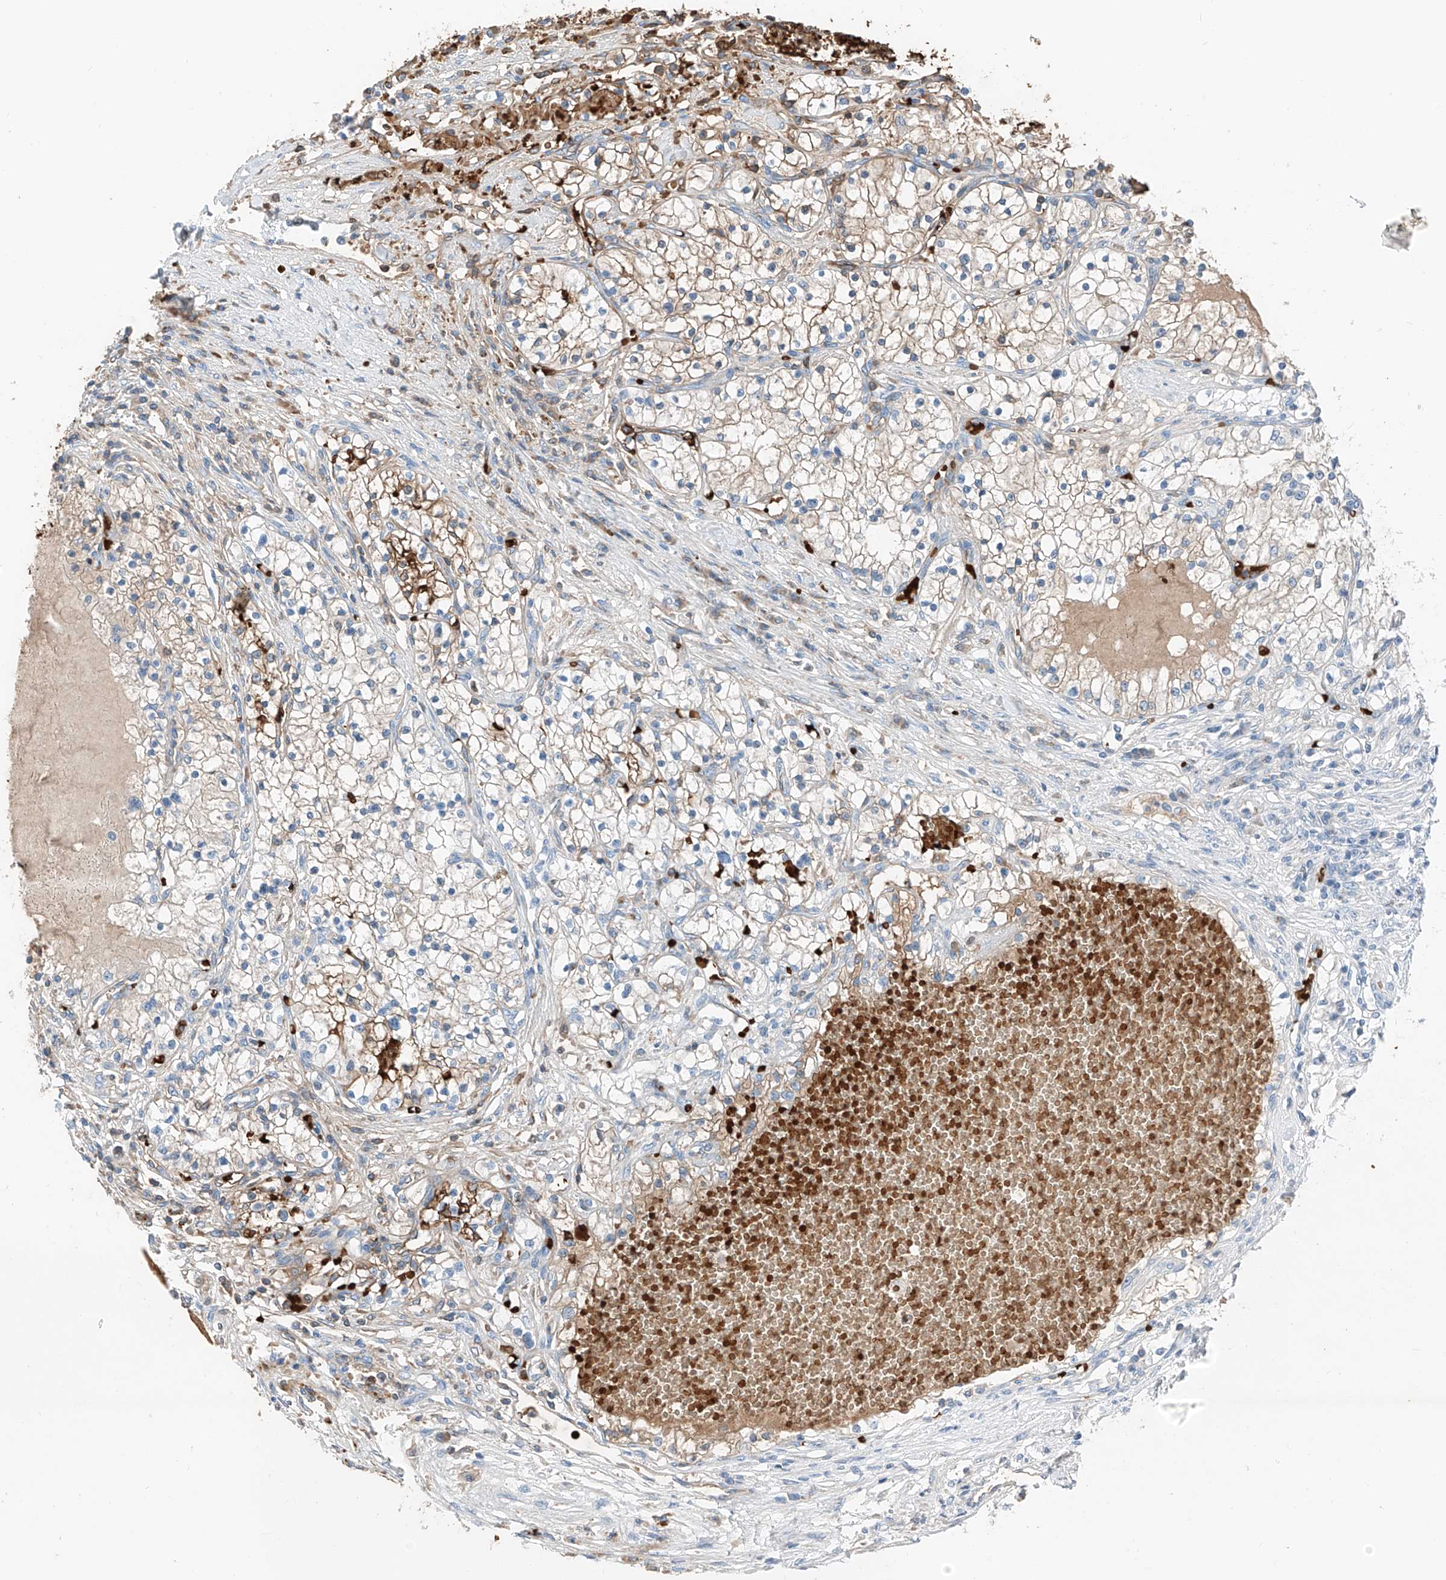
{"staining": {"intensity": "weak", "quantity": "<25%", "location": "cytoplasmic/membranous"}, "tissue": "renal cancer", "cell_type": "Tumor cells", "image_type": "cancer", "snomed": [{"axis": "morphology", "description": "Normal tissue, NOS"}, {"axis": "morphology", "description": "Adenocarcinoma, NOS"}, {"axis": "topography", "description": "Kidney"}], "caption": "An image of renal adenocarcinoma stained for a protein reveals no brown staining in tumor cells. (Stains: DAB (3,3'-diaminobenzidine) IHC with hematoxylin counter stain, Microscopy: brightfield microscopy at high magnification).", "gene": "PRSS23", "patient": {"sex": "male", "age": 68}}